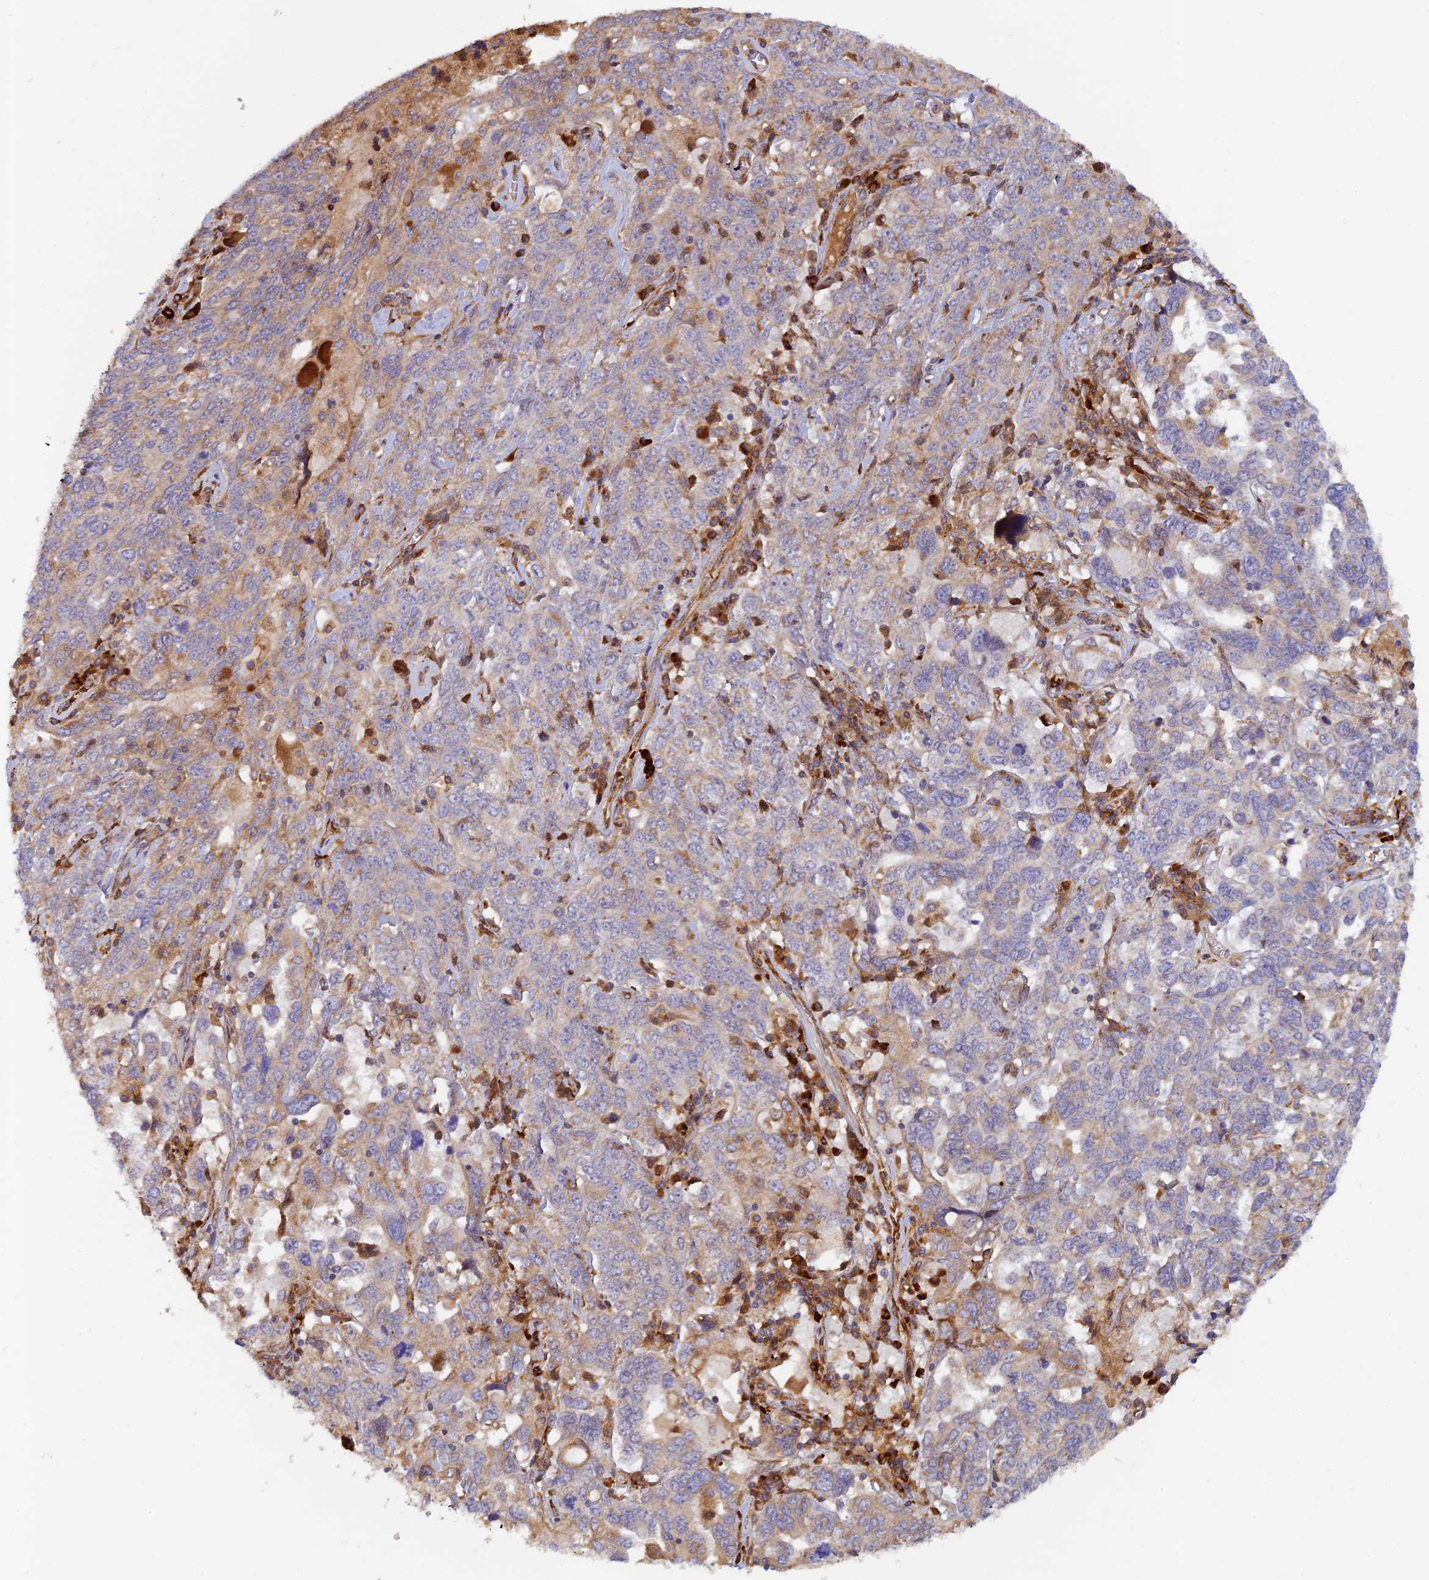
{"staining": {"intensity": "weak", "quantity": "25%-75%", "location": "cytoplasmic/membranous"}, "tissue": "ovarian cancer", "cell_type": "Tumor cells", "image_type": "cancer", "snomed": [{"axis": "morphology", "description": "Carcinoma, endometroid"}, {"axis": "topography", "description": "Ovary"}], "caption": "DAB immunohistochemical staining of ovarian endometroid carcinoma exhibits weak cytoplasmic/membranous protein staining in approximately 25%-75% of tumor cells.", "gene": "GMCL1", "patient": {"sex": "female", "age": 62}}